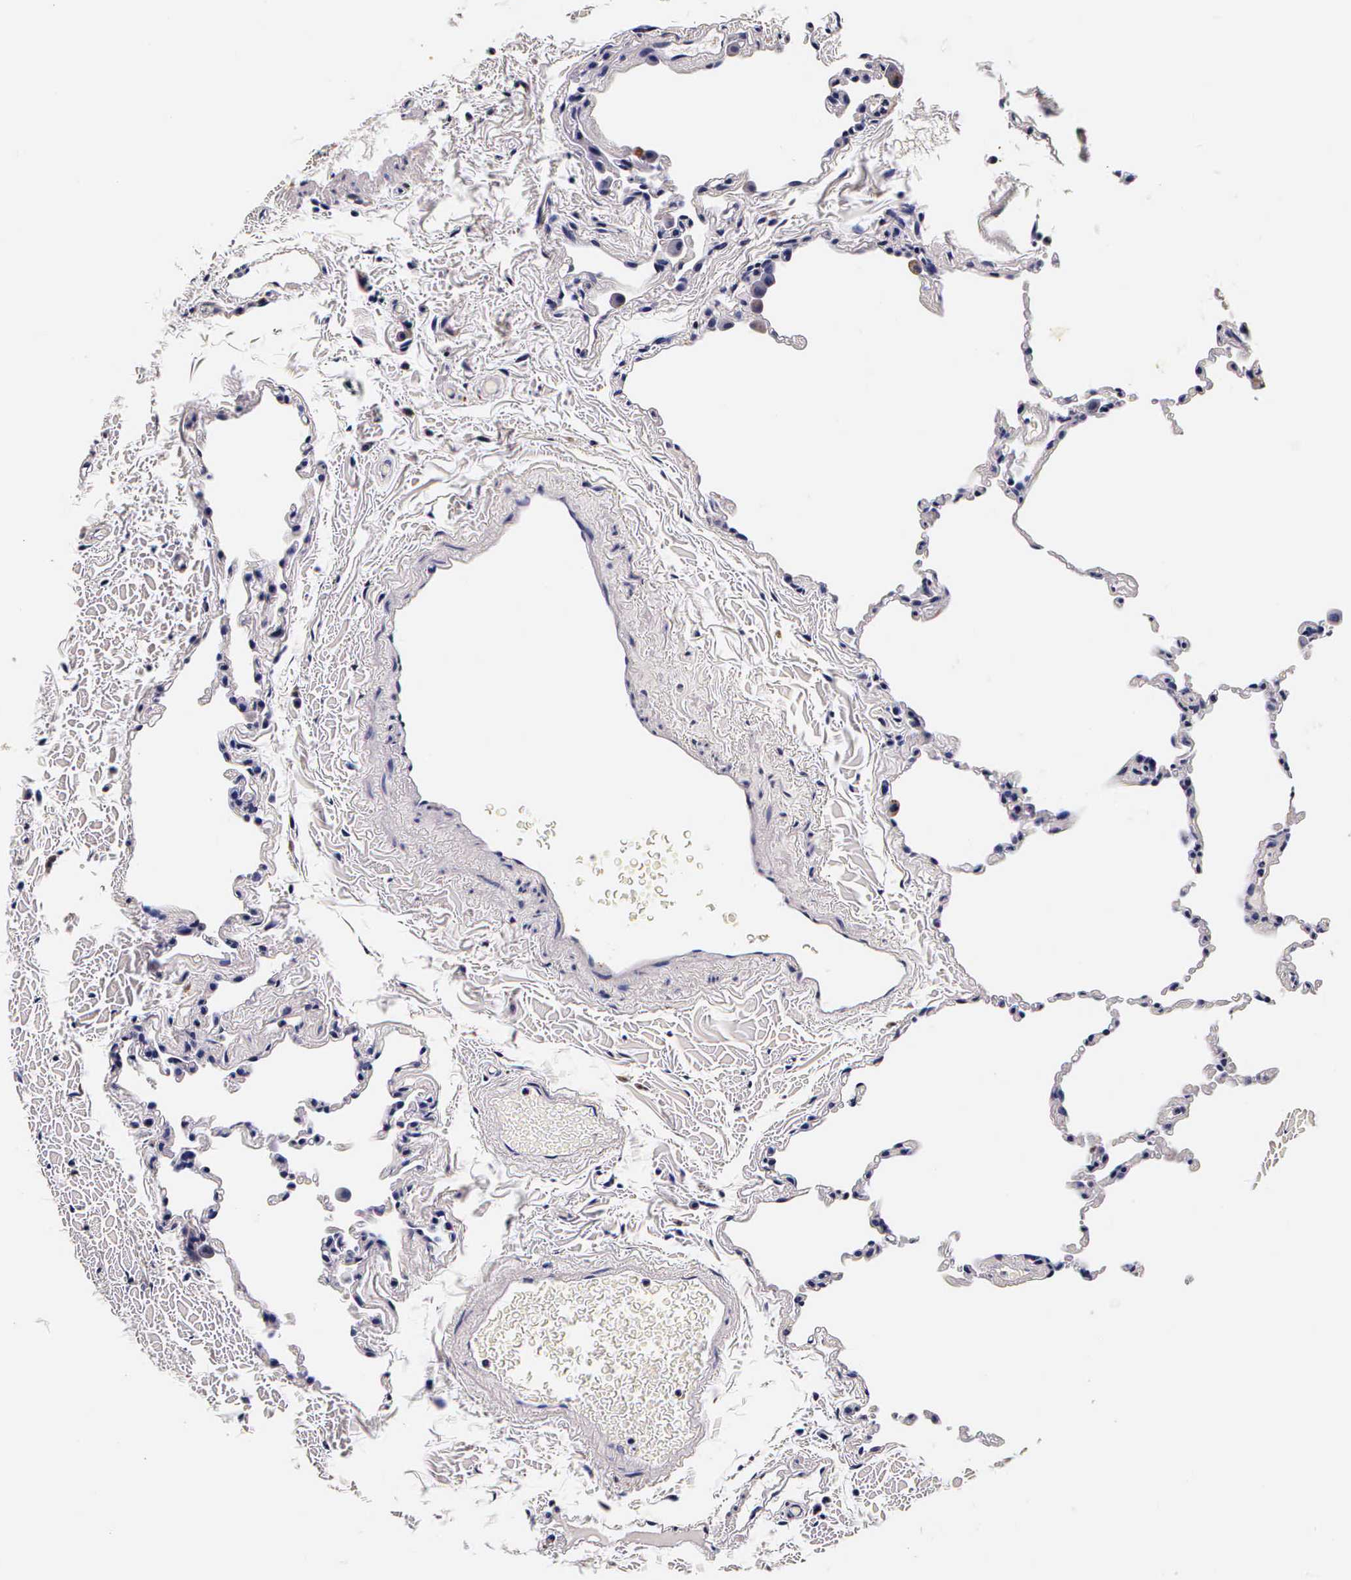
{"staining": {"intensity": "weak", "quantity": "<25%", "location": "cytoplasmic/membranous"}, "tissue": "lung", "cell_type": "Alveolar cells", "image_type": "normal", "snomed": [{"axis": "morphology", "description": "Normal tissue, NOS"}, {"axis": "topography", "description": "Lung"}], "caption": "IHC of normal human lung reveals no staining in alveolar cells. Brightfield microscopy of immunohistochemistry (IHC) stained with DAB (3,3'-diaminobenzidine) (brown) and hematoxylin (blue), captured at high magnification.", "gene": "CTSB", "patient": {"sex": "female", "age": 61}}